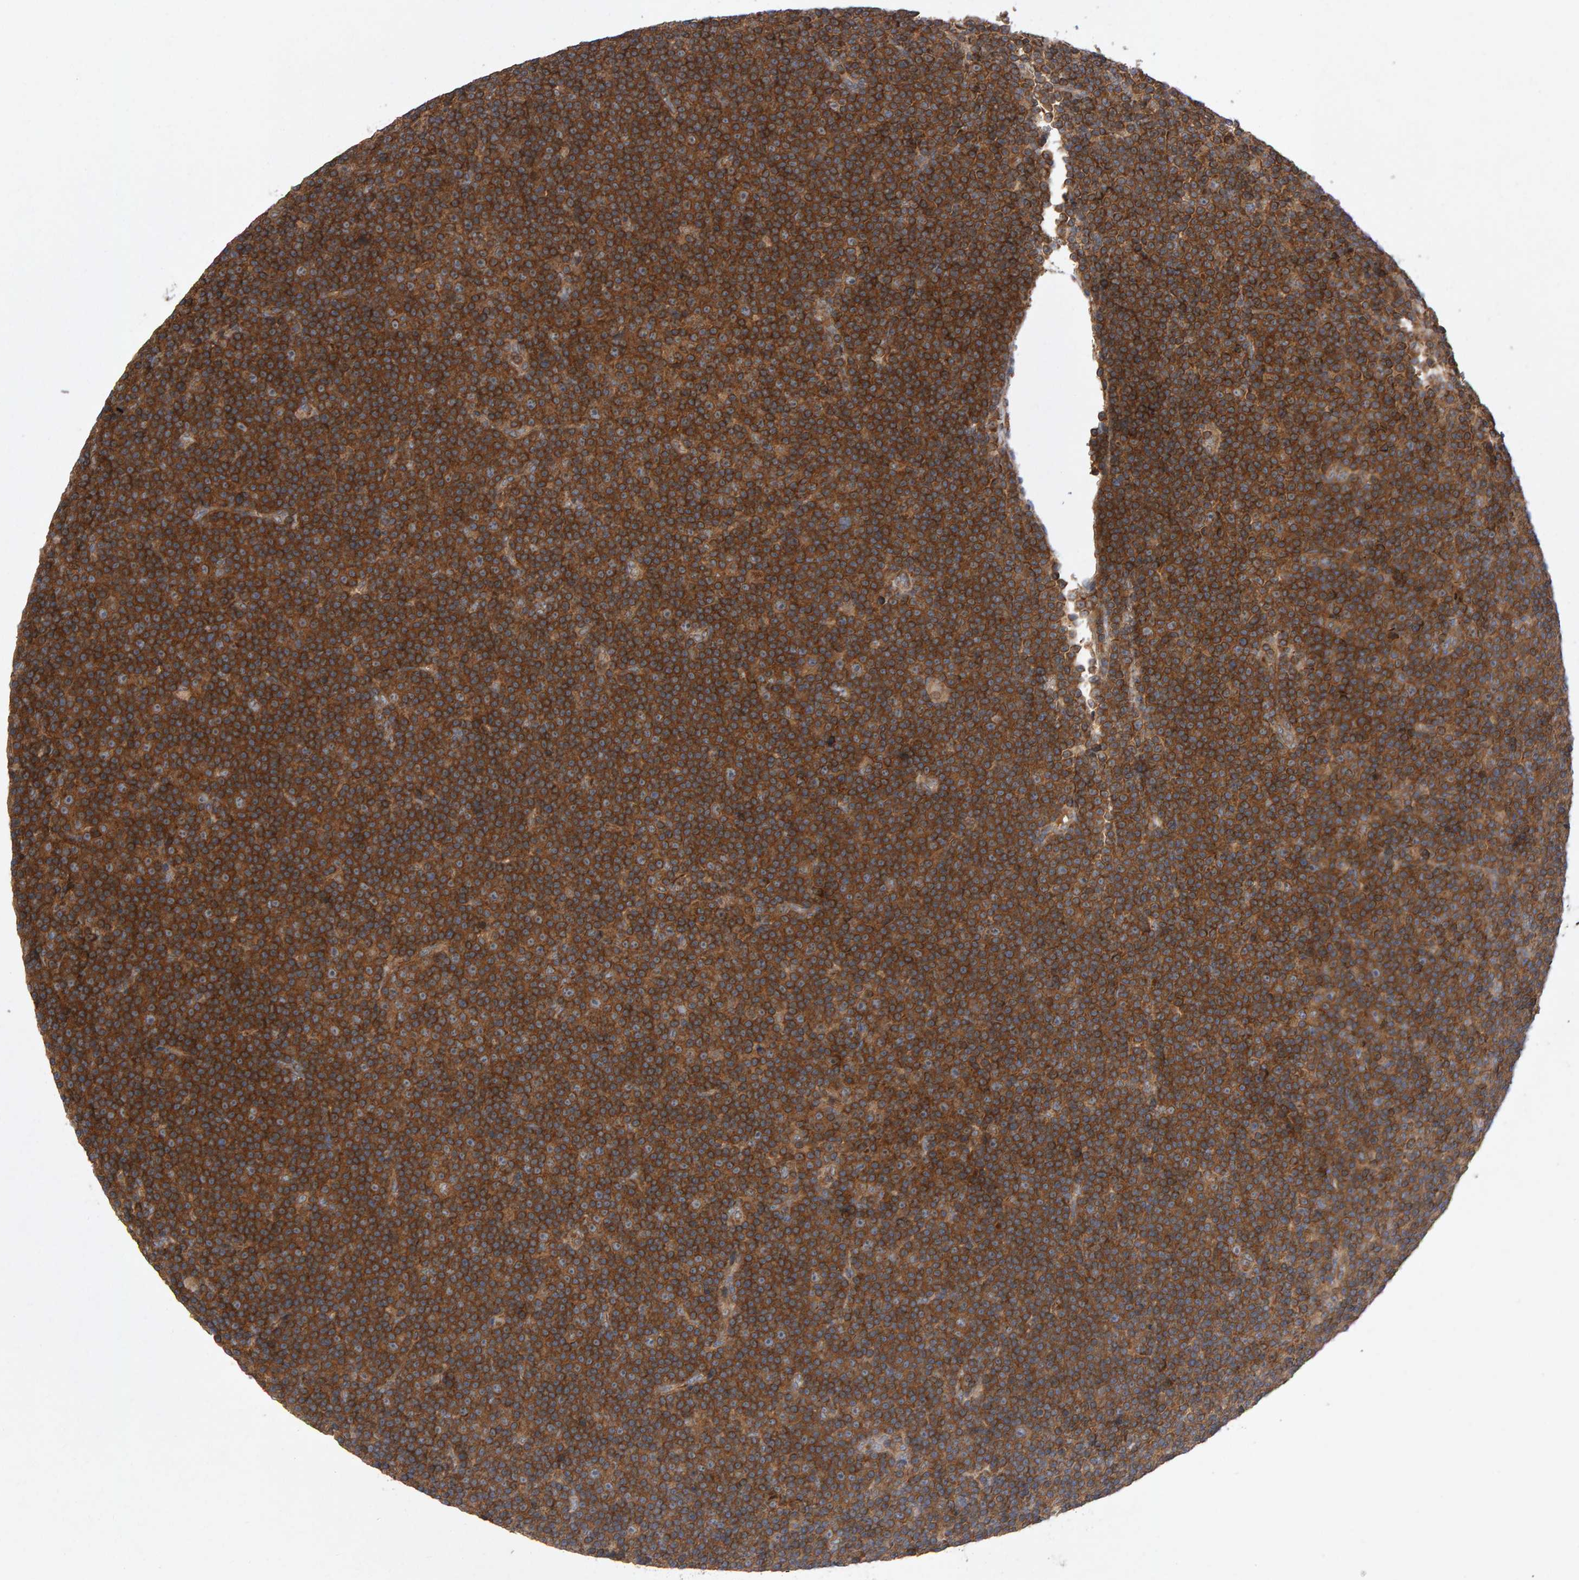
{"staining": {"intensity": "moderate", "quantity": ">75%", "location": "cytoplasmic/membranous"}, "tissue": "lymphoma", "cell_type": "Tumor cells", "image_type": "cancer", "snomed": [{"axis": "morphology", "description": "Malignant lymphoma, non-Hodgkin's type, Low grade"}, {"axis": "topography", "description": "Lymph node"}], "caption": "Low-grade malignant lymphoma, non-Hodgkin's type tissue reveals moderate cytoplasmic/membranous expression in about >75% of tumor cells, visualized by immunohistochemistry. The staining is performed using DAB brown chromogen to label protein expression. The nuclei are counter-stained blue using hematoxylin.", "gene": "PGS1", "patient": {"sex": "female", "age": 67}}